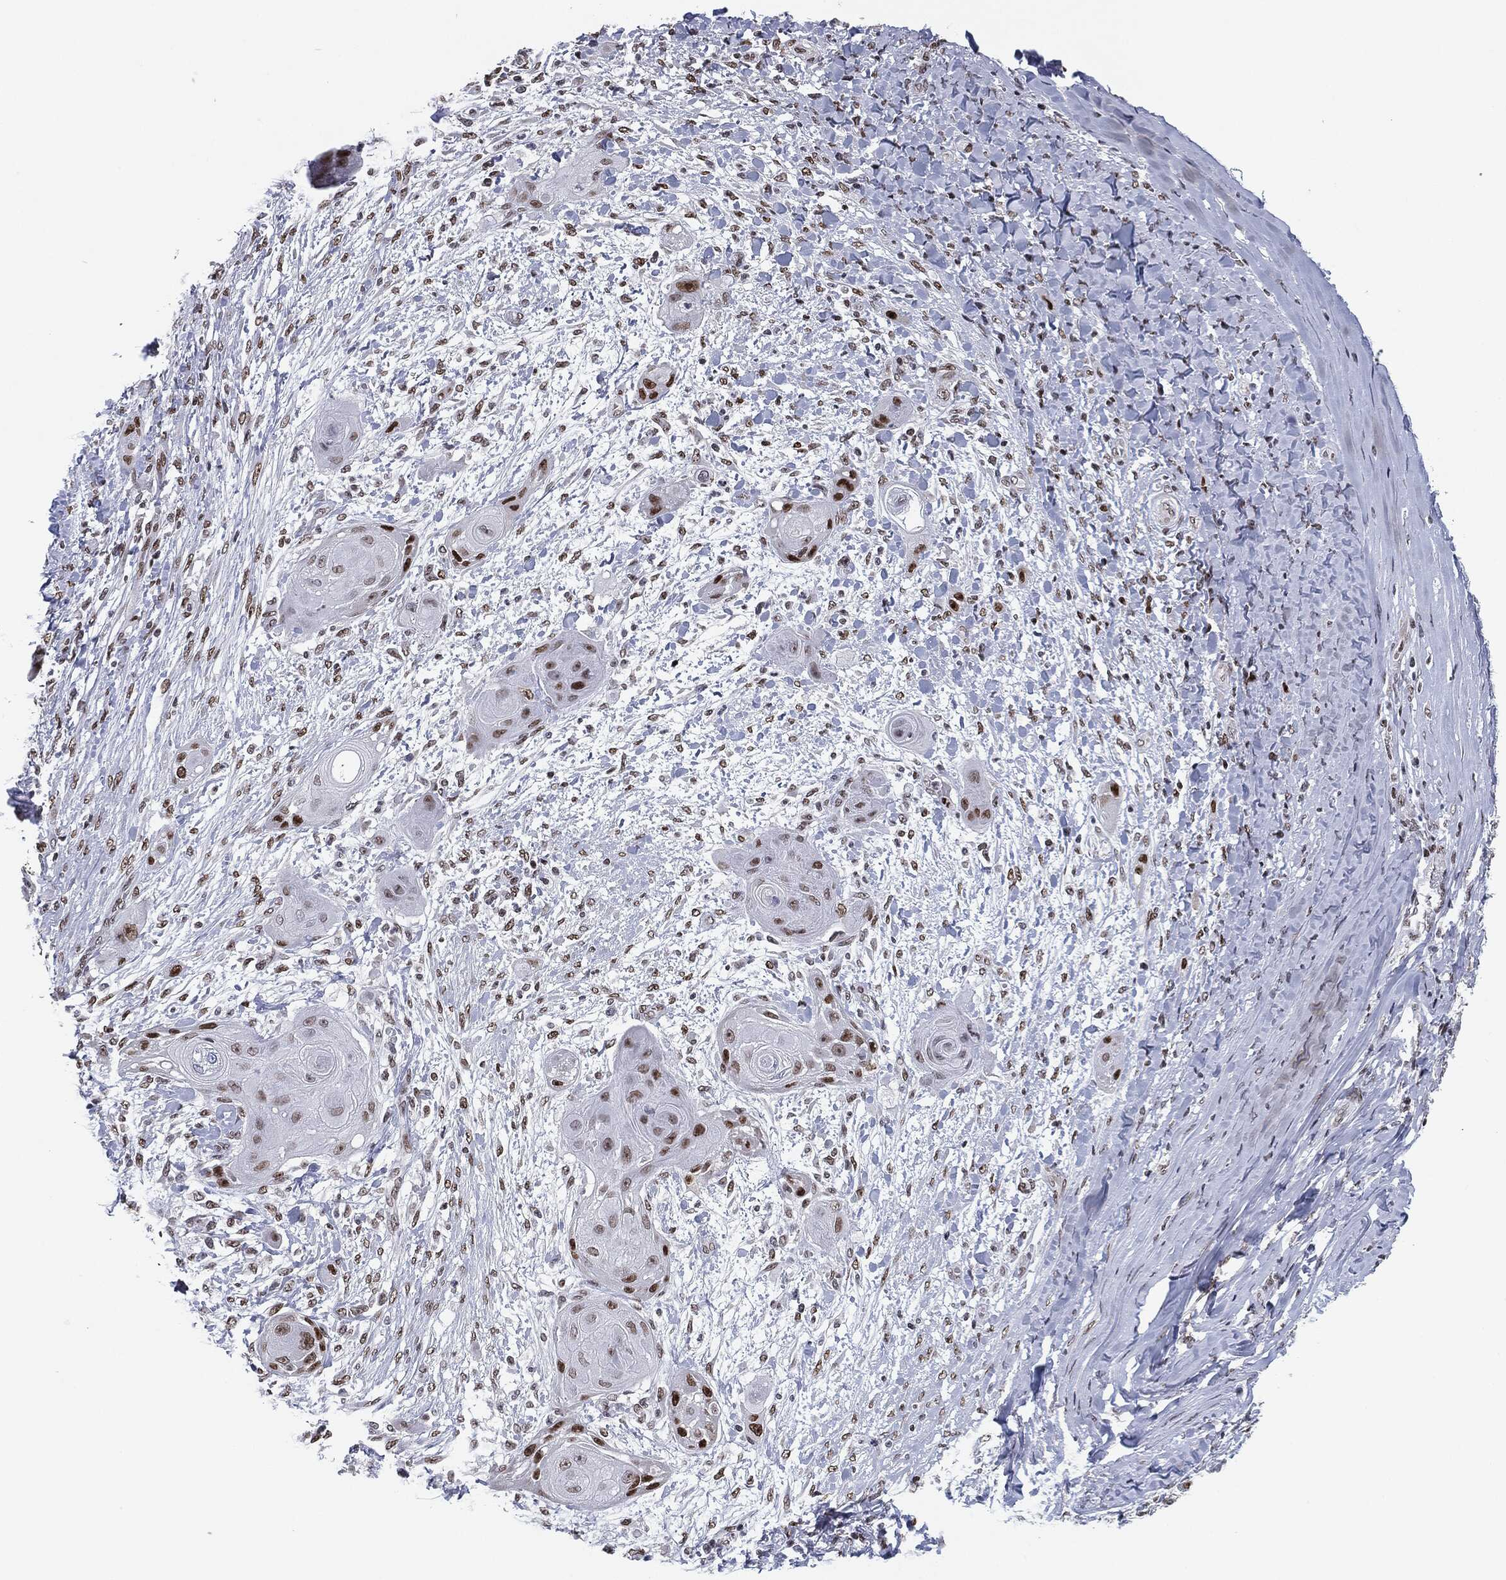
{"staining": {"intensity": "moderate", "quantity": "25%-75%", "location": "nuclear"}, "tissue": "skin cancer", "cell_type": "Tumor cells", "image_type": "cancer", "snomed": [{"axis": "morphology", "description": "Squamous cell carcinoma, NOS"}, {"axis": "topography", "description": "Skin"}], "caption": "Human skin squamous cell carcinoma stained with a brown dye demonstrates moderate nuclear positive staining in approximately 25%-75% of tumor cells.", "gene": "MDC1", "patient": {"sex": "male", "age": 62}}